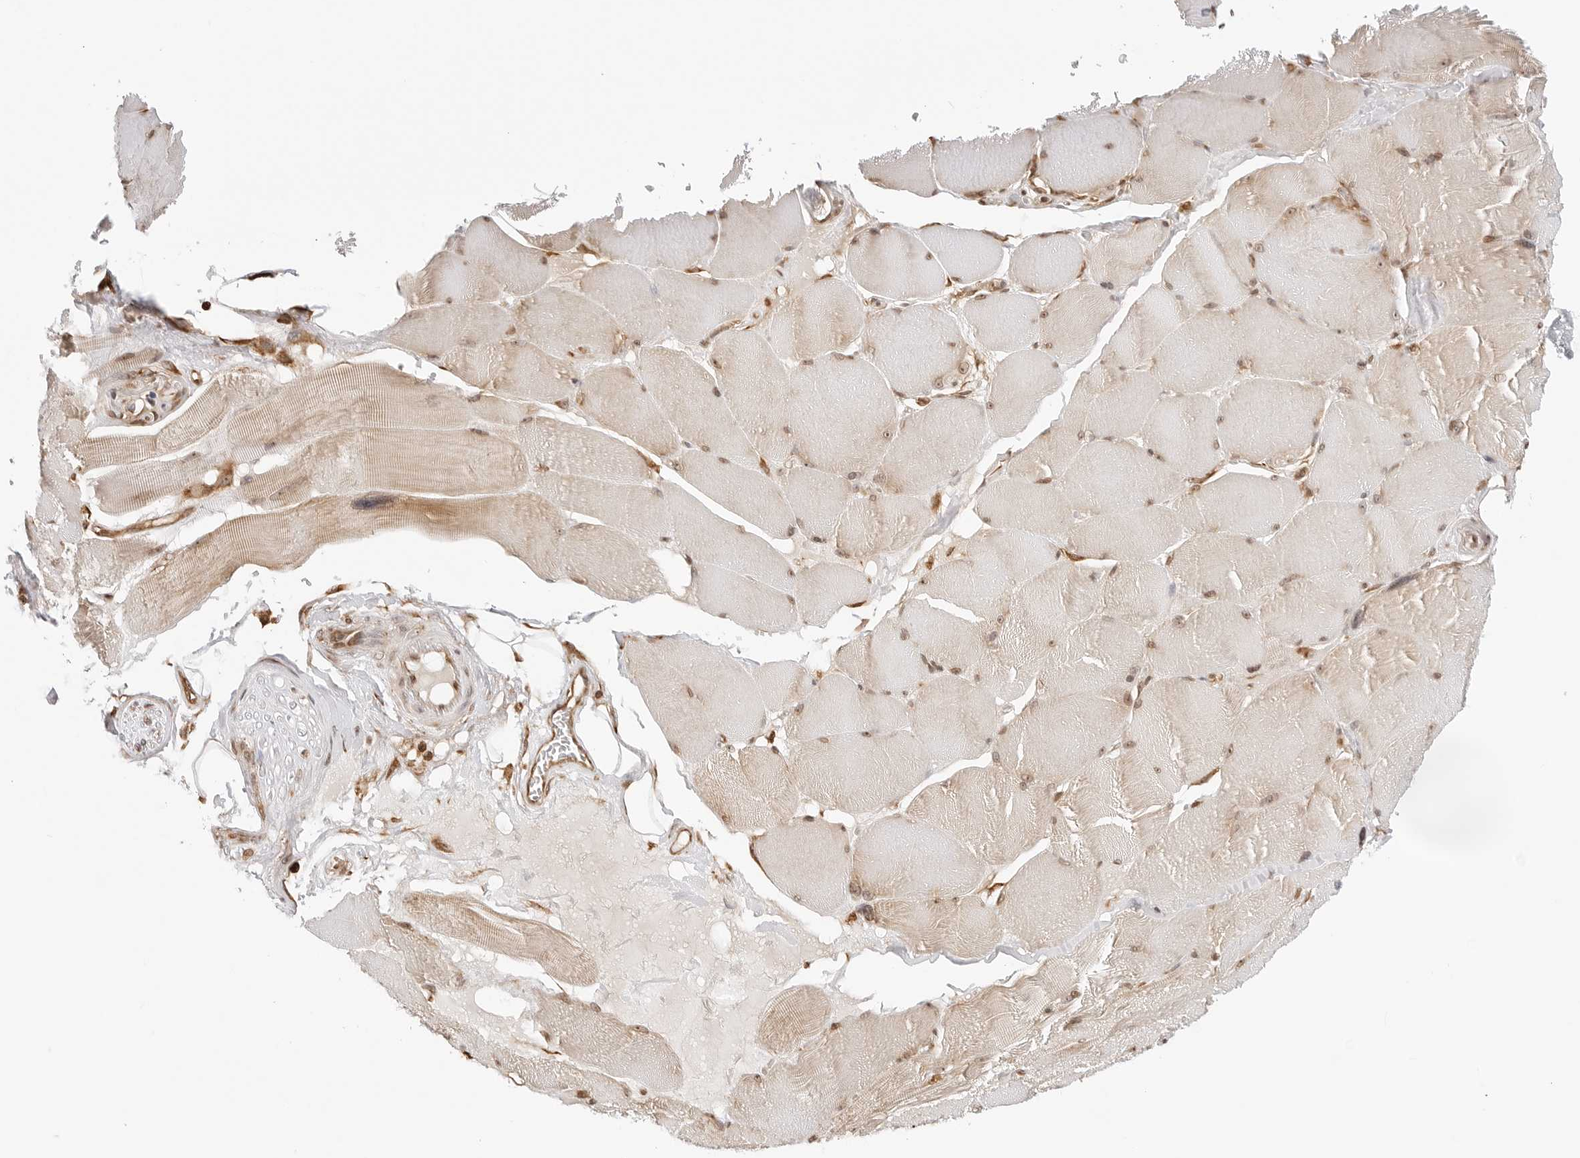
{"staining": {"intensity": "moderate", "quantity": ">75%", "location": "cytoplasmic/membranous,nuclear"}, "tissue": "skeletal muscle", "cell_type": "Myocytes", "image_type": "normal", "snomed": [{"axis": "morphology", "description": "Normal tissue, NOS"}, {"axis": "topography", "description": "Skin"}, {"axis": "topography", "description": "Skeletal muscle"}], "caption": "Skeletal muscle stained with DAB (3,3'-diaminobenzidine) immunohistochemistry demonstrates medium levels of moderate cytoplasmic/membranous,nuclear positivity in about >75% of myocytes.", "gene": "FKBP14", "patient": {"sex": "male", "age": 83}}